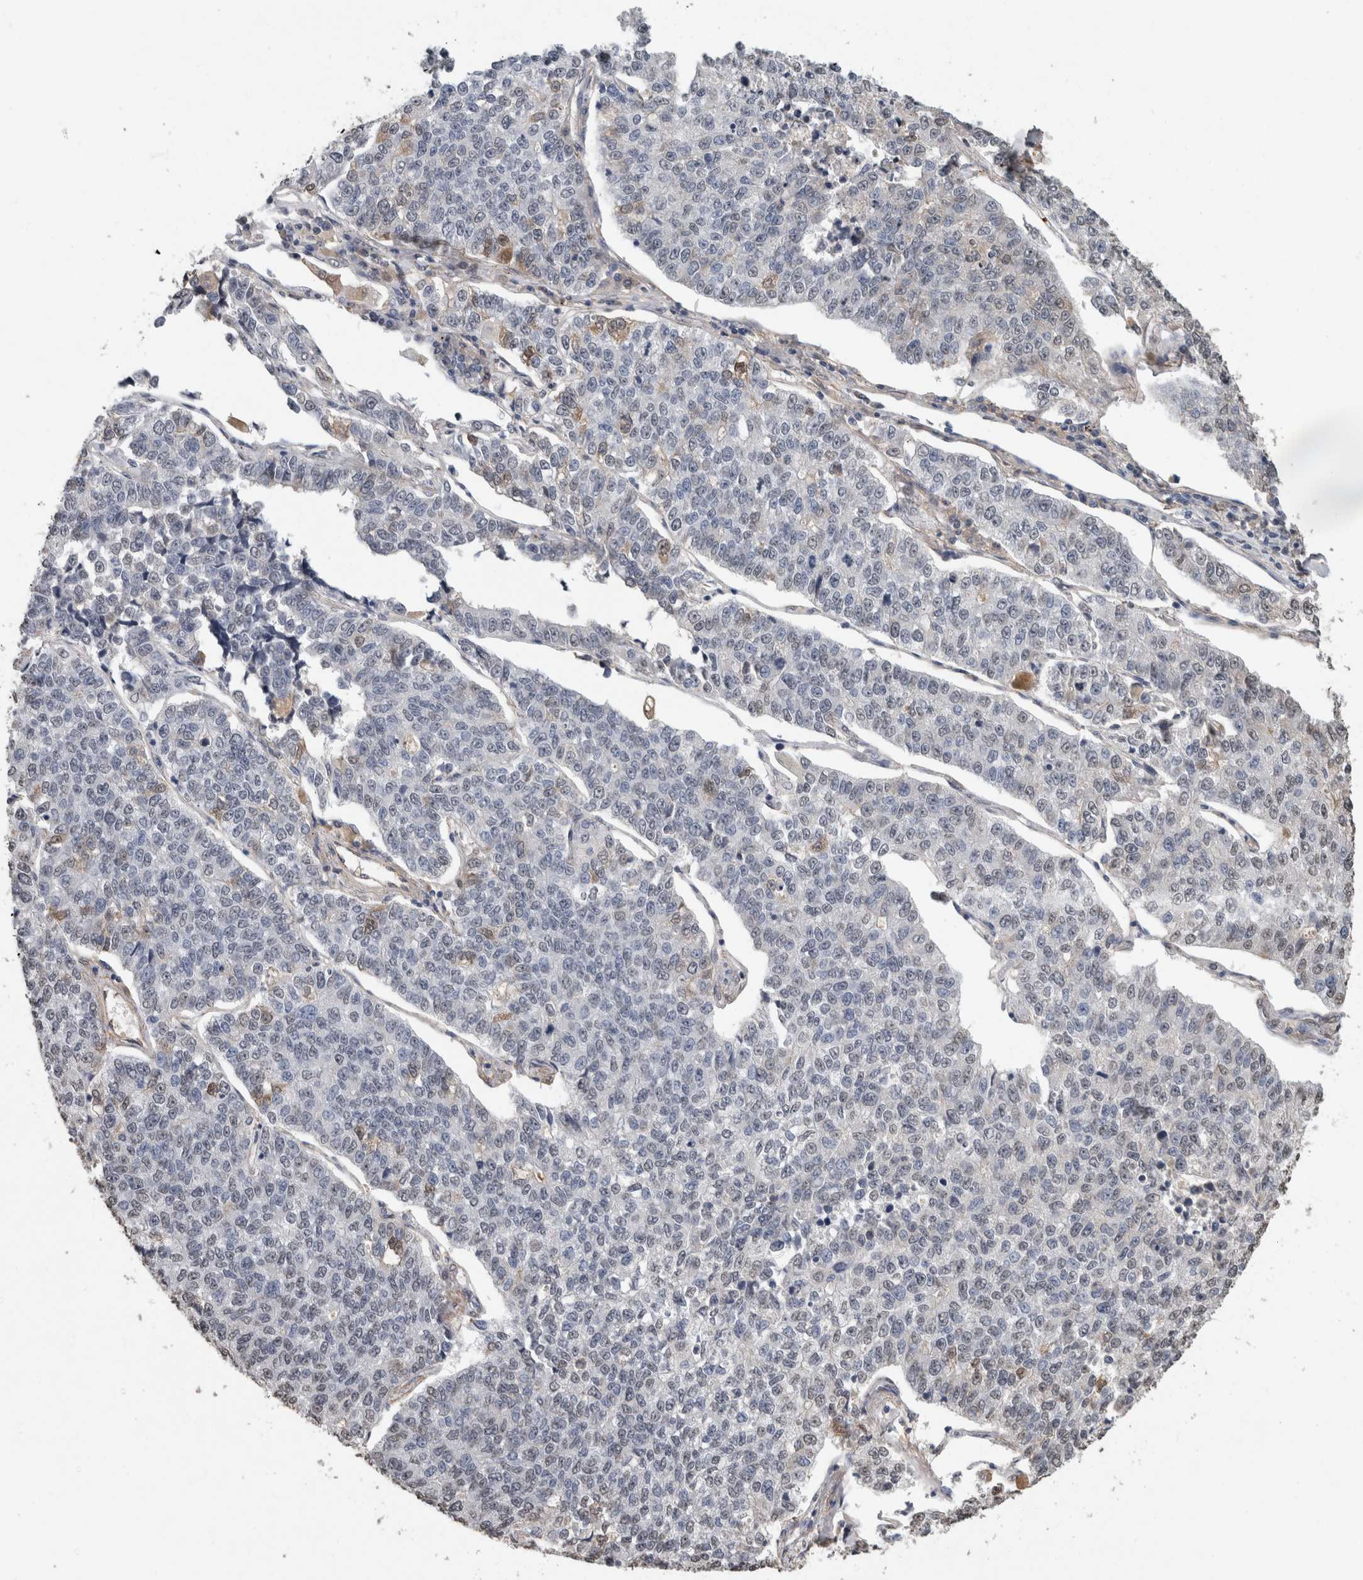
{"staining": {"intensity": "negative", "quantity": "none", "location": "none"}, "tissue": "lung cancer", "cell_type": "Tumor cells", "image_type": "cancer", "snomed": [{"axis": "morphology", "description": "Adenocarcinoma, NOS"}, {"axis": "topography", "description": "Lung"}], "caption": "A micrograph of human lung cancer is negative for staining in tumor cells. (Immunohistochemistry (ihc), brightfield microscopy, high magnification).", "gene": "LTBP1", "patient": {"sex": "male", "age": 49}}